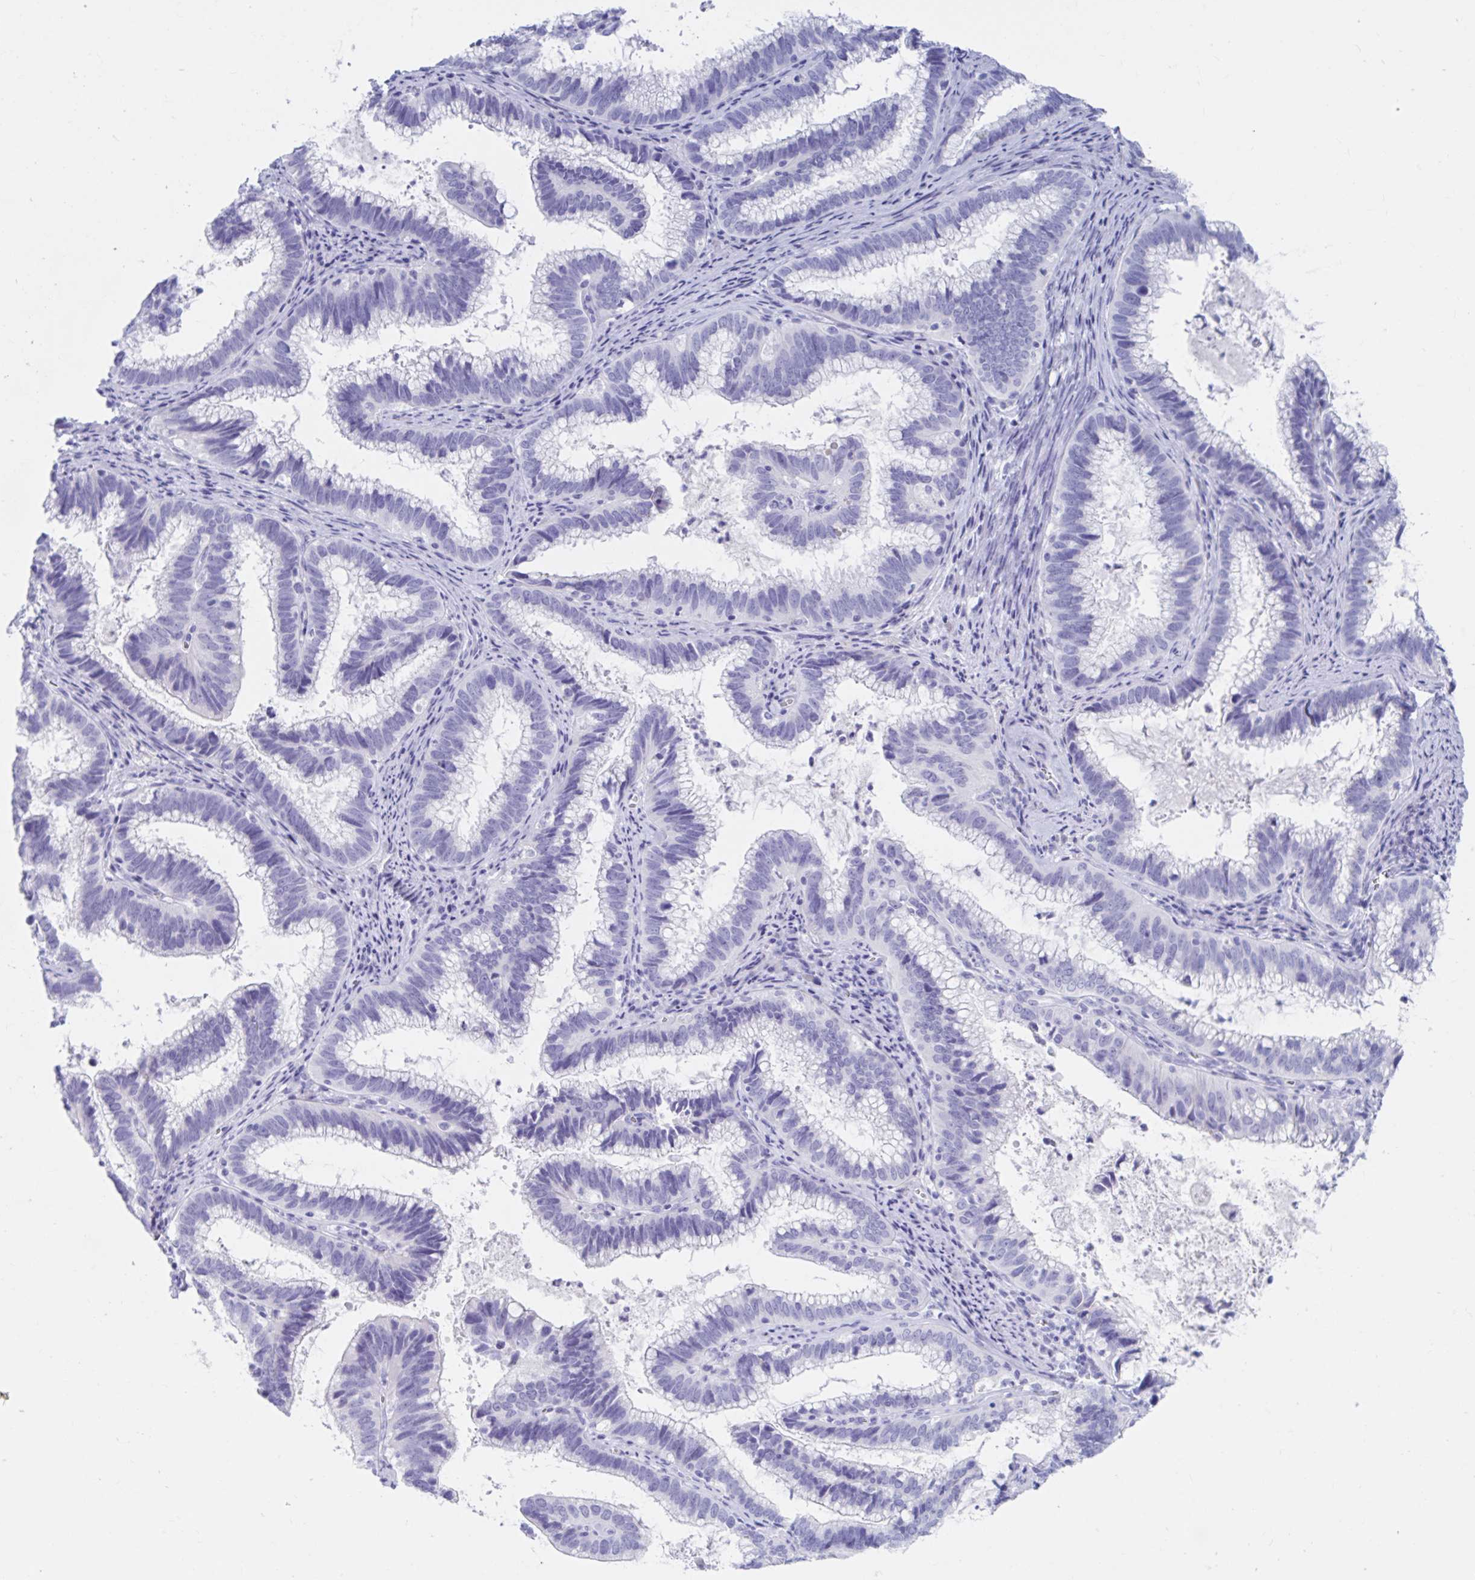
{"staining": {"intensity": "negative", "quantity": "none", "location": "none"}, "tissue": "cervical cancer", "cell_type": "Tumor cells", "image_type": "cancer", "snomed": [{"axis": "morphology", "description": "Adenocarcinoma, NOS"}, {"axis": "topography", "description": "Cervix"}], "caption": "There is no significant positivity in tumor cells of cervical cancer.", "gene": "DPEP3", "patient": {"sex": "female", "age": 61}}